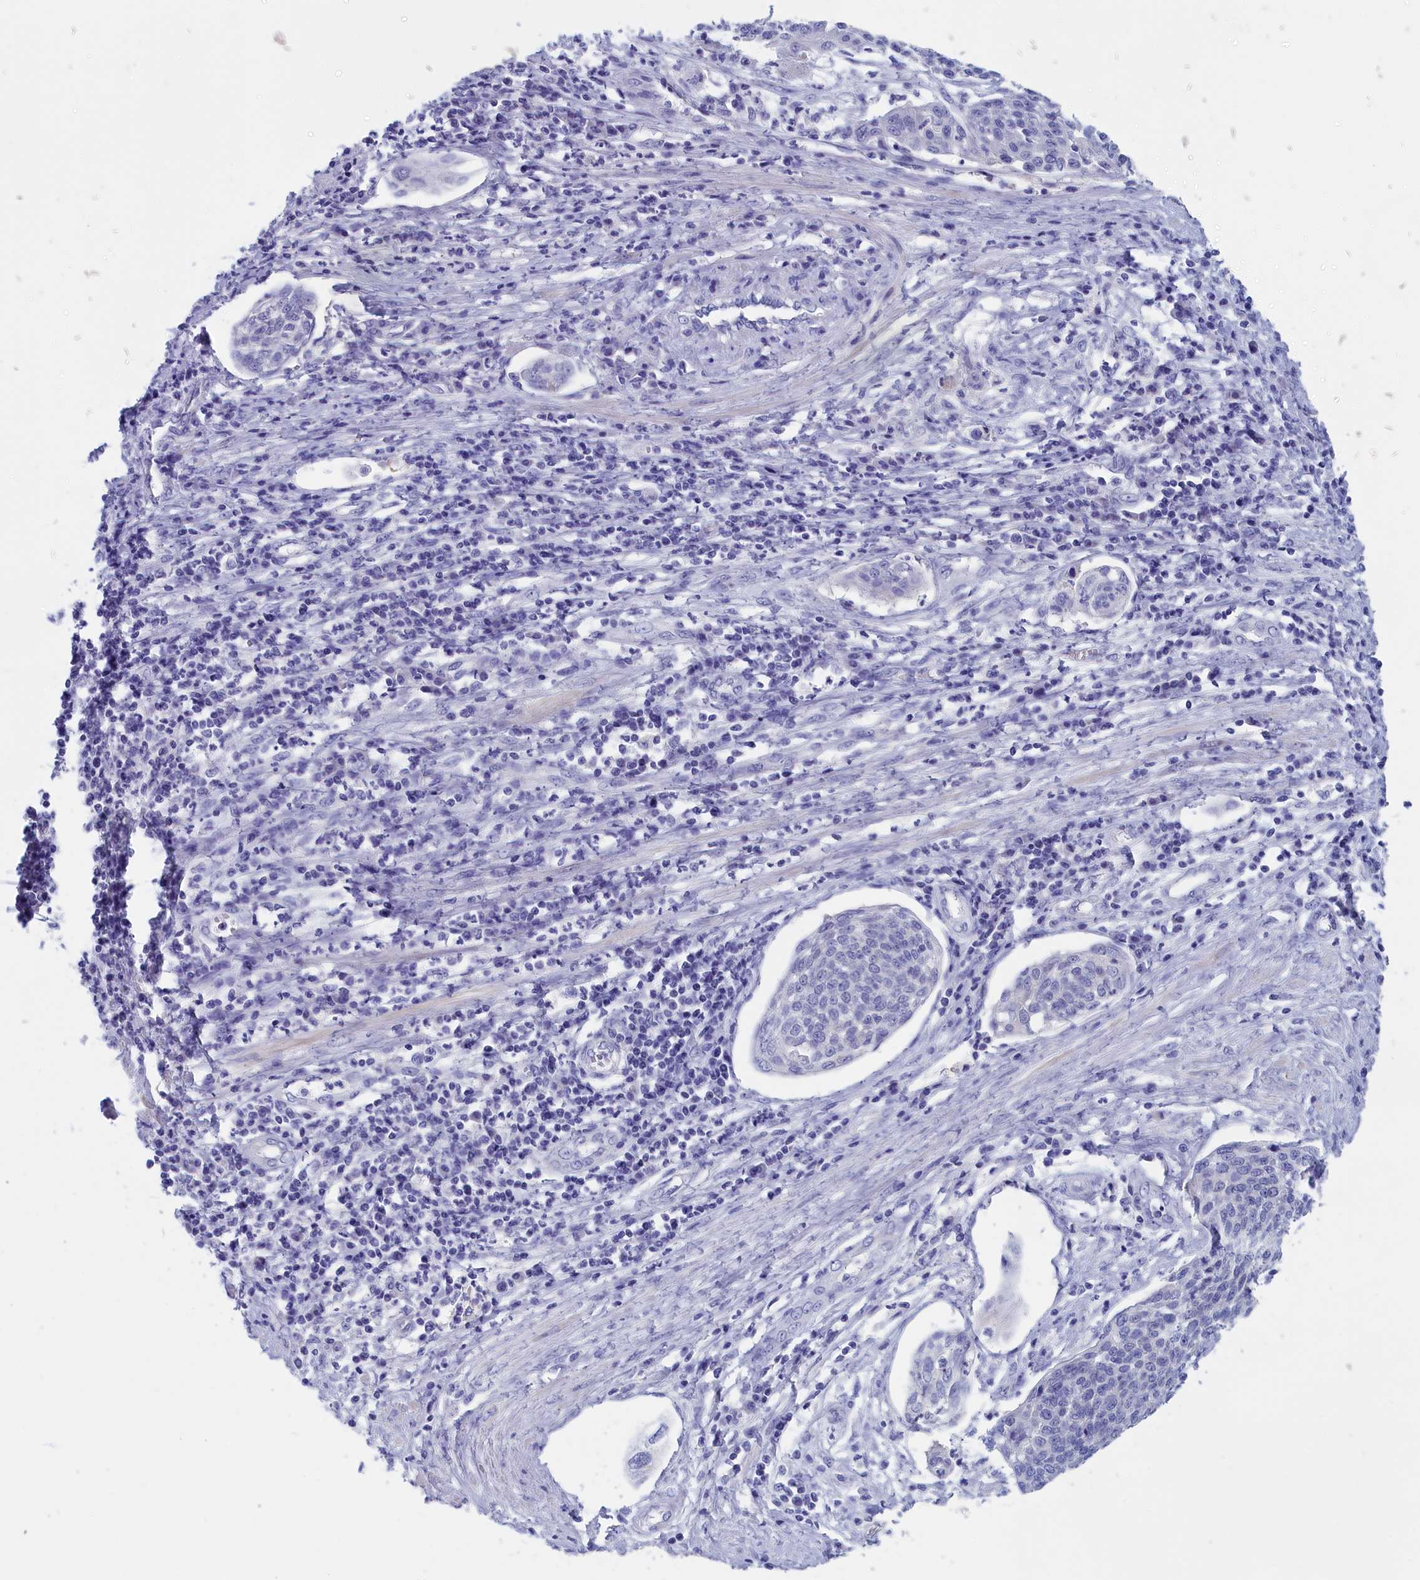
{"staining": {"intensity": "negative", "quantity": "none", "location": "none"}, "tissue": "cervical cancer", "cell_type": "Tumor cells", "image_type": "cancer", "snomed": [{"axis": "morphology", "description": "Squamous cell carcinoma, NOS"}, {"axis": "topography", "description": "Cervix"}], "caption": "Histopathology image shows no protein expression in tumor cells of squamous cell carcinoma (cervical) tissue.", "gene": "ANKRD2", "patient": {"sex": "female", "age": 34}}